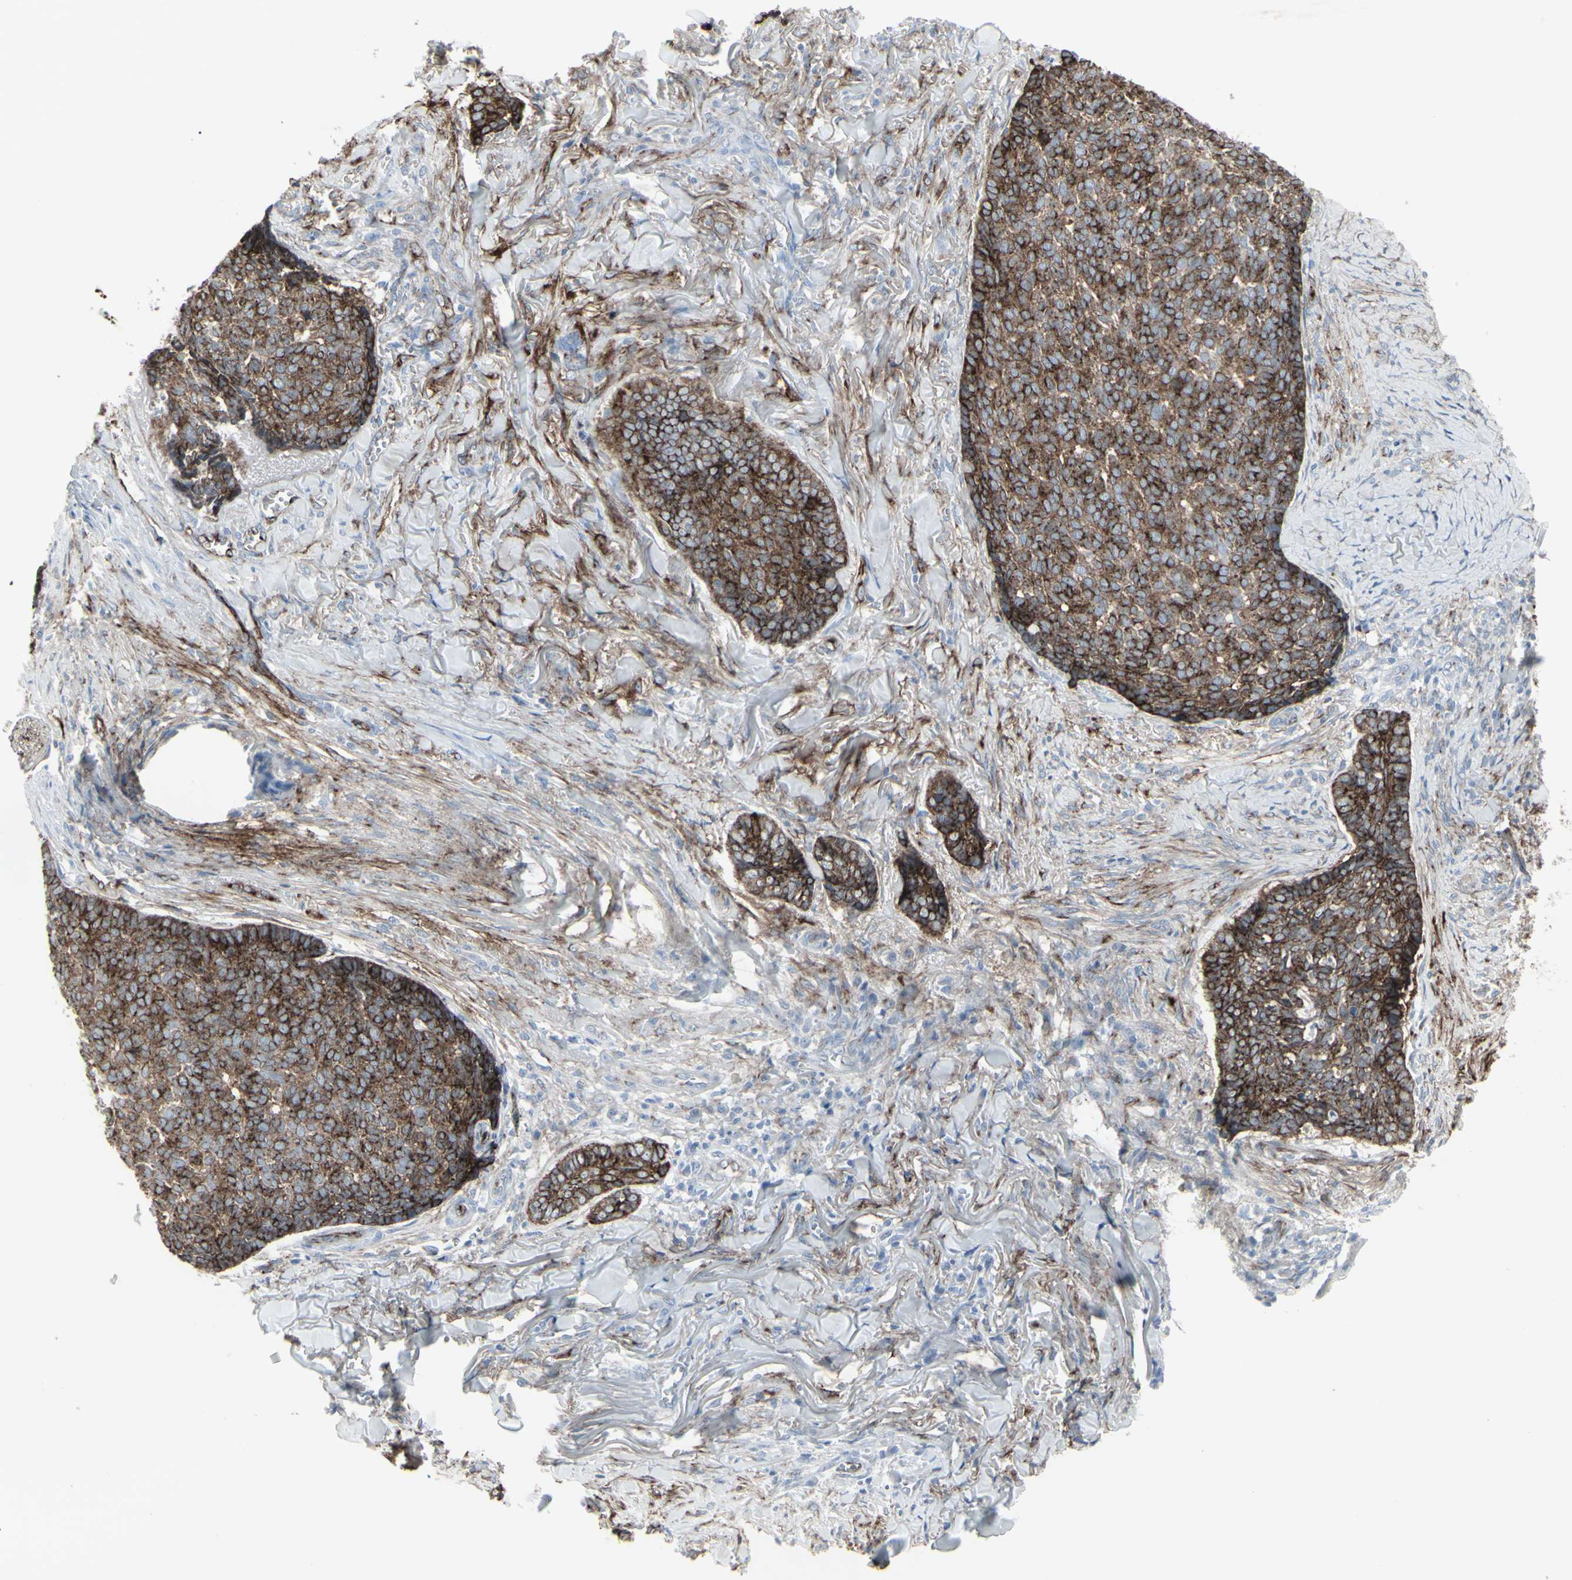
{"staining": {"intensity": "moderate", "quantity": ">75%", "location": "cytoplasmic/membranous"}, "tissue": "skin cancer", "cell_type": "Tumor cells", "image_type": "cancer", "snomed": [{"axis": "morphology", "description": "Basal cell carcinoma"}, {"axis": "topography", "description": "Skin"}], "caption": "This image reveals IHC staining of human skin cancer, with medium moderate cytoplasmic/membranous expression in about >75% of tumor cells.", "gene": "GJA1", "patient": {"sex": "male", "age": 84}}